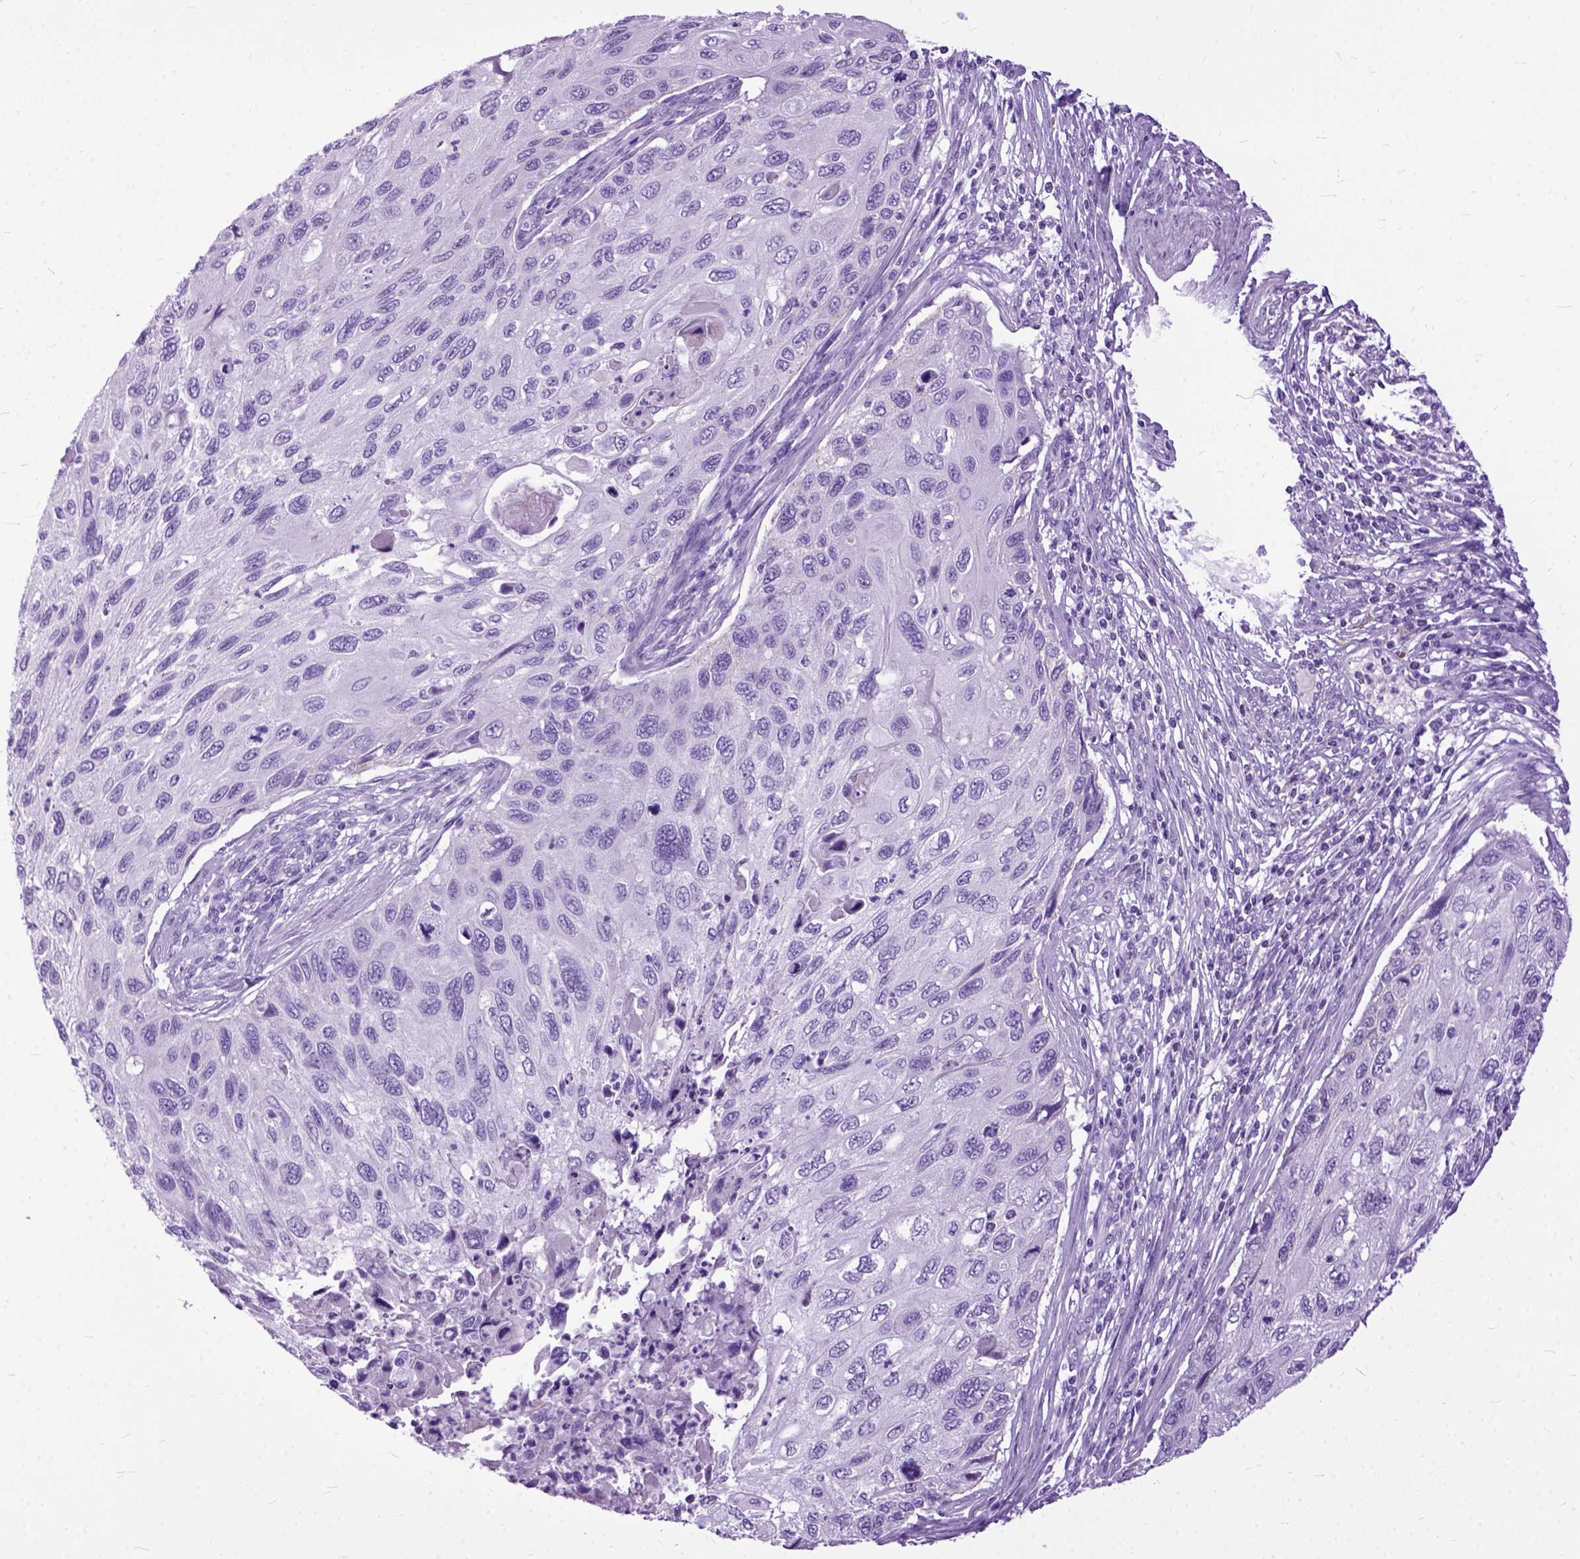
{"staining": {"intensity": "negative", "quantity": "none", "location": "none"}, "tissue": "cervical cancer", "cell_type": "Tumor cells", "image_type": "cancer", "snomed": [{"axis": "morphology", "description": "Squamous cell carcinoma, NOS"}, {"axis": "topography", "description": "Cervix"}], "caption": "IHC histopathology image of human squamous cell carcinoma (cervical) stained for a protein (brown), which reveals no staining in tumor cells. Brightfield microscopy of immunohistochemistry stained with DAB (brown) and hematoxylin (blue), captured at high magnification.", "gene": "GNGT1", "patient": {"sex": "female", "age": 70}}